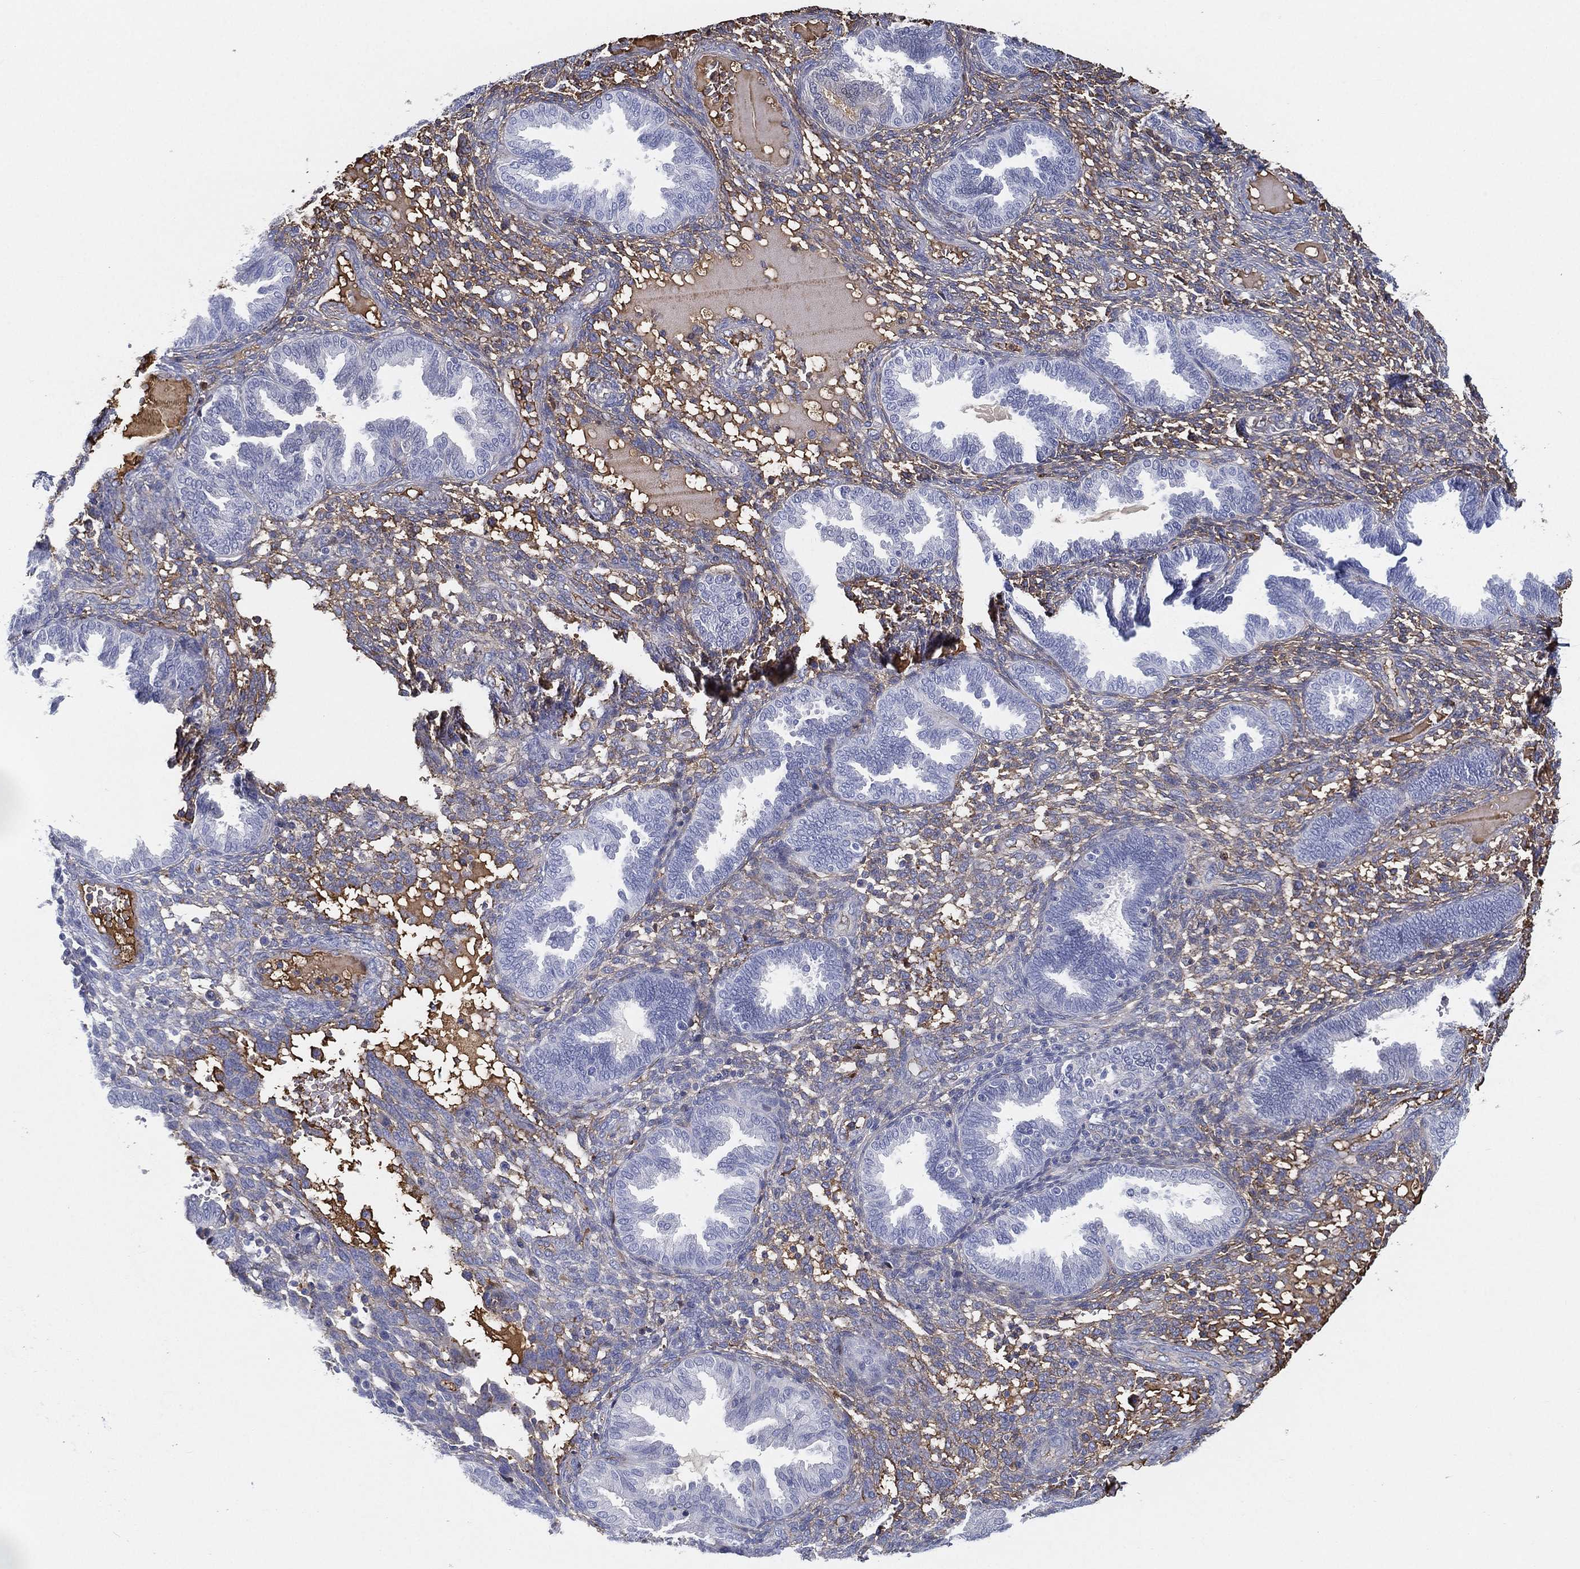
{"staining": {"intensity": "moderate", "quantity": "25%-75%", "location": "cytoplasmic/membranous"}, "tissue": "endometrium", "cell_type": "Cells in endometrial stroma", "image_type": "normal", "snomed": [{"axis": "morphology", "description": "Normal tissue, NOS"}, {"axis": "topography", "description": "Endometrium"}], "caption": "Immunohistochemistry (DAB (3,3'-diaminobenzidine)) staining of unremarkable endometrium shows moderate cytoplasmic/membranous protein staining in about 25%-75% of cells in endometrial stroma.", "gene": "IFNB1", "patient": {"sex": "female", "age": 42}}